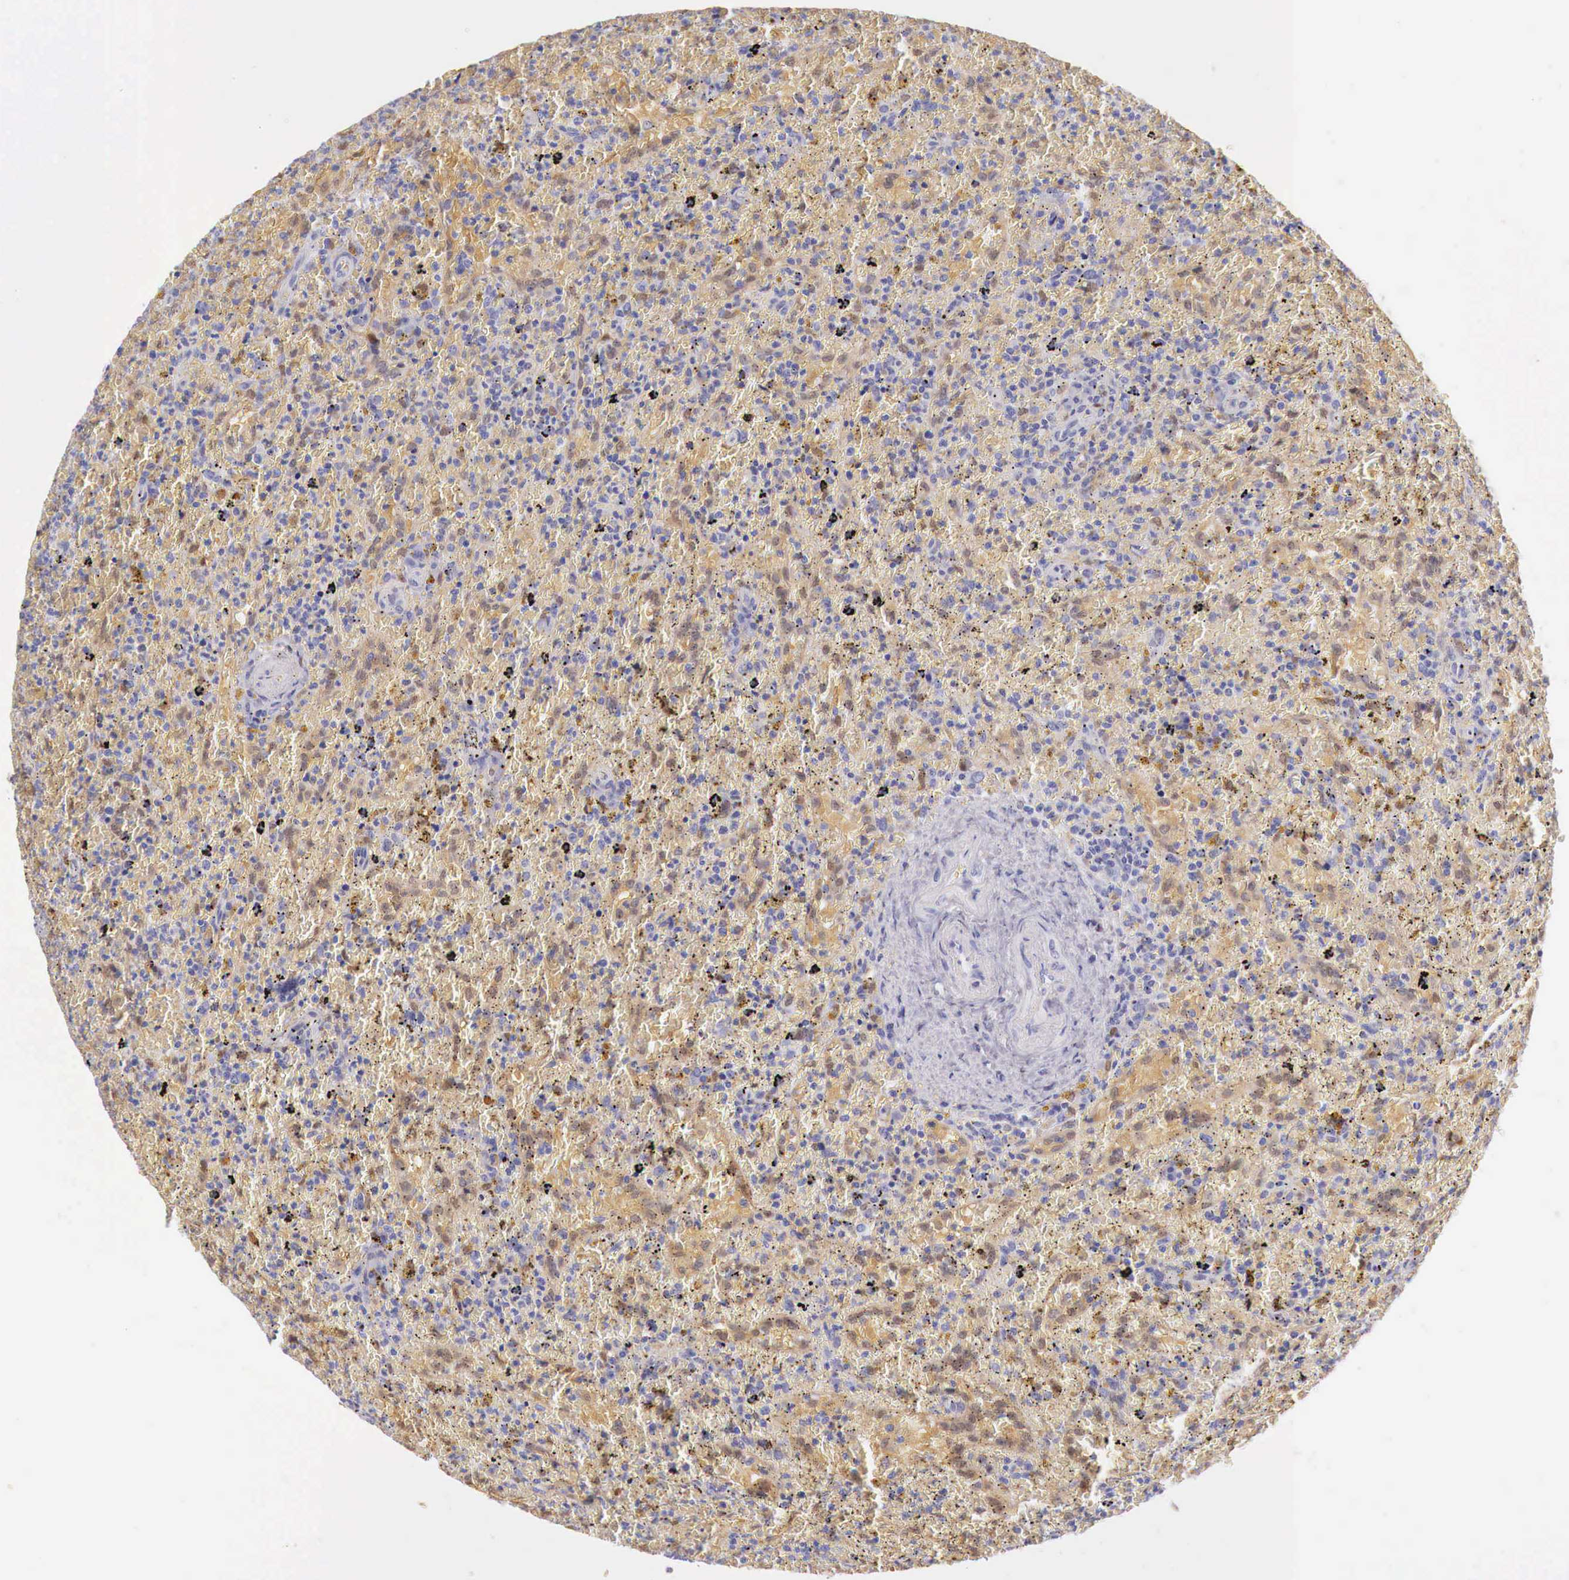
{"staining": {"intensity": "negative", "quantity": "none", "location": "none"}, "tissue": "lymphoma", "cell_type": "Tumor cells", "image_type": "cancer", "snomed": [{"axis": "morphology", "description": "Malignant lymphoma, non-Hodgkin's type, High grade"}, {"axis": "topography", "description": "Spleen"}, {"axis": "topography", "description": "Lymph node"}], "caption": "DAB (3,3'-diaminobenzidine) immunohistochemical staining of lymphoma demonstrates no significant expression in tumor cells.", "gene": "RENBP", "patient": {"sex": "female", "age": 70}}